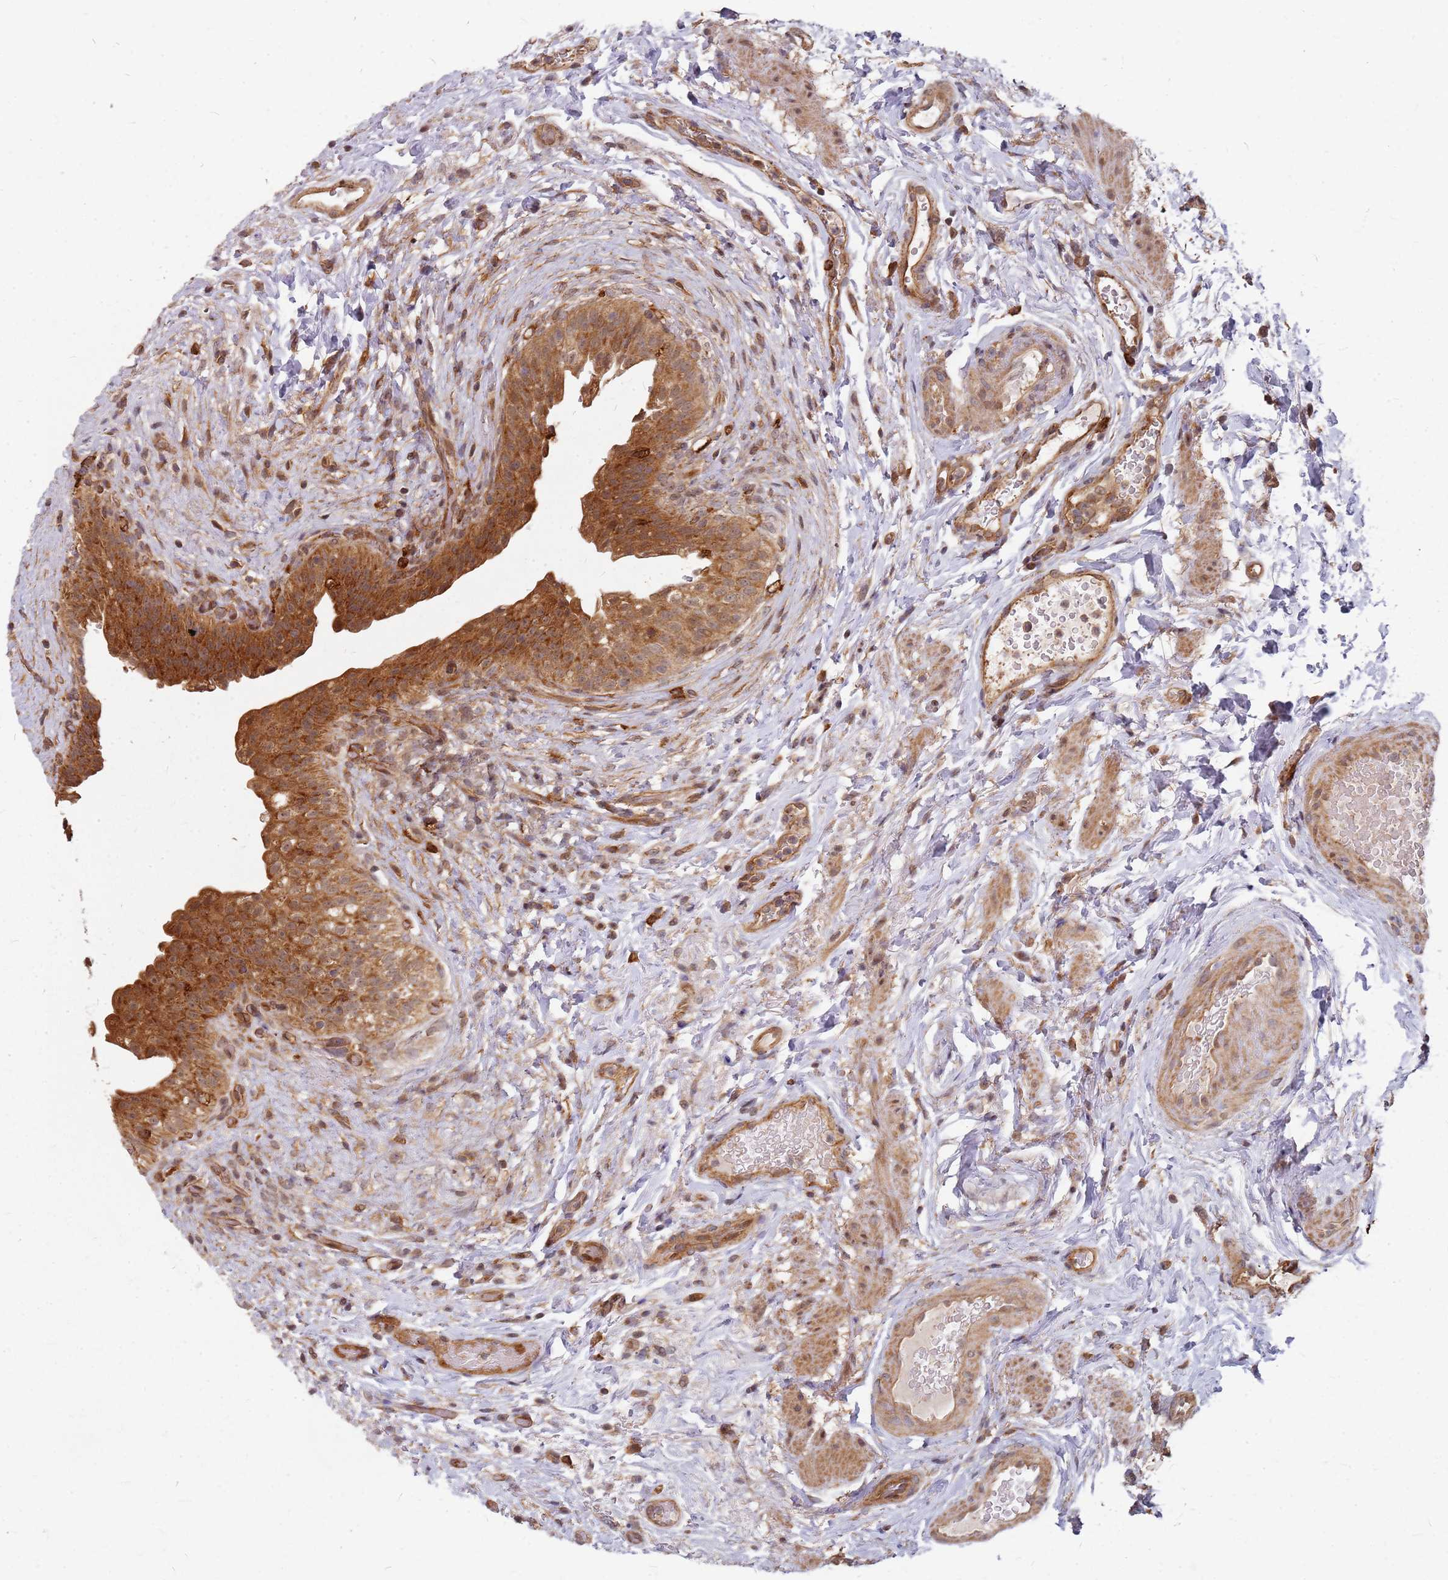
{"staining": {"intensity": "strong", "quantity": ">75%", "location": "cytoplasmic/membranous"}, "tissue": "urinary bladder", "cell_type": "Urothelial cells", "image_type": "normal", "snomed": [{"axis": "morphology", "description": "Normal tissue, NOS"}, {"axis": "topography", "description": "Urinary bladder"}], "caption": "The histopathology image displays immunohistochemical staining of unremarkable urinary bladder. There is strong cytoplasmic/membranous positivity is identified in approximately >75% of urothelial cells.", "gene": "TRABD", "patient": {"sex": "male", "age": 69}}